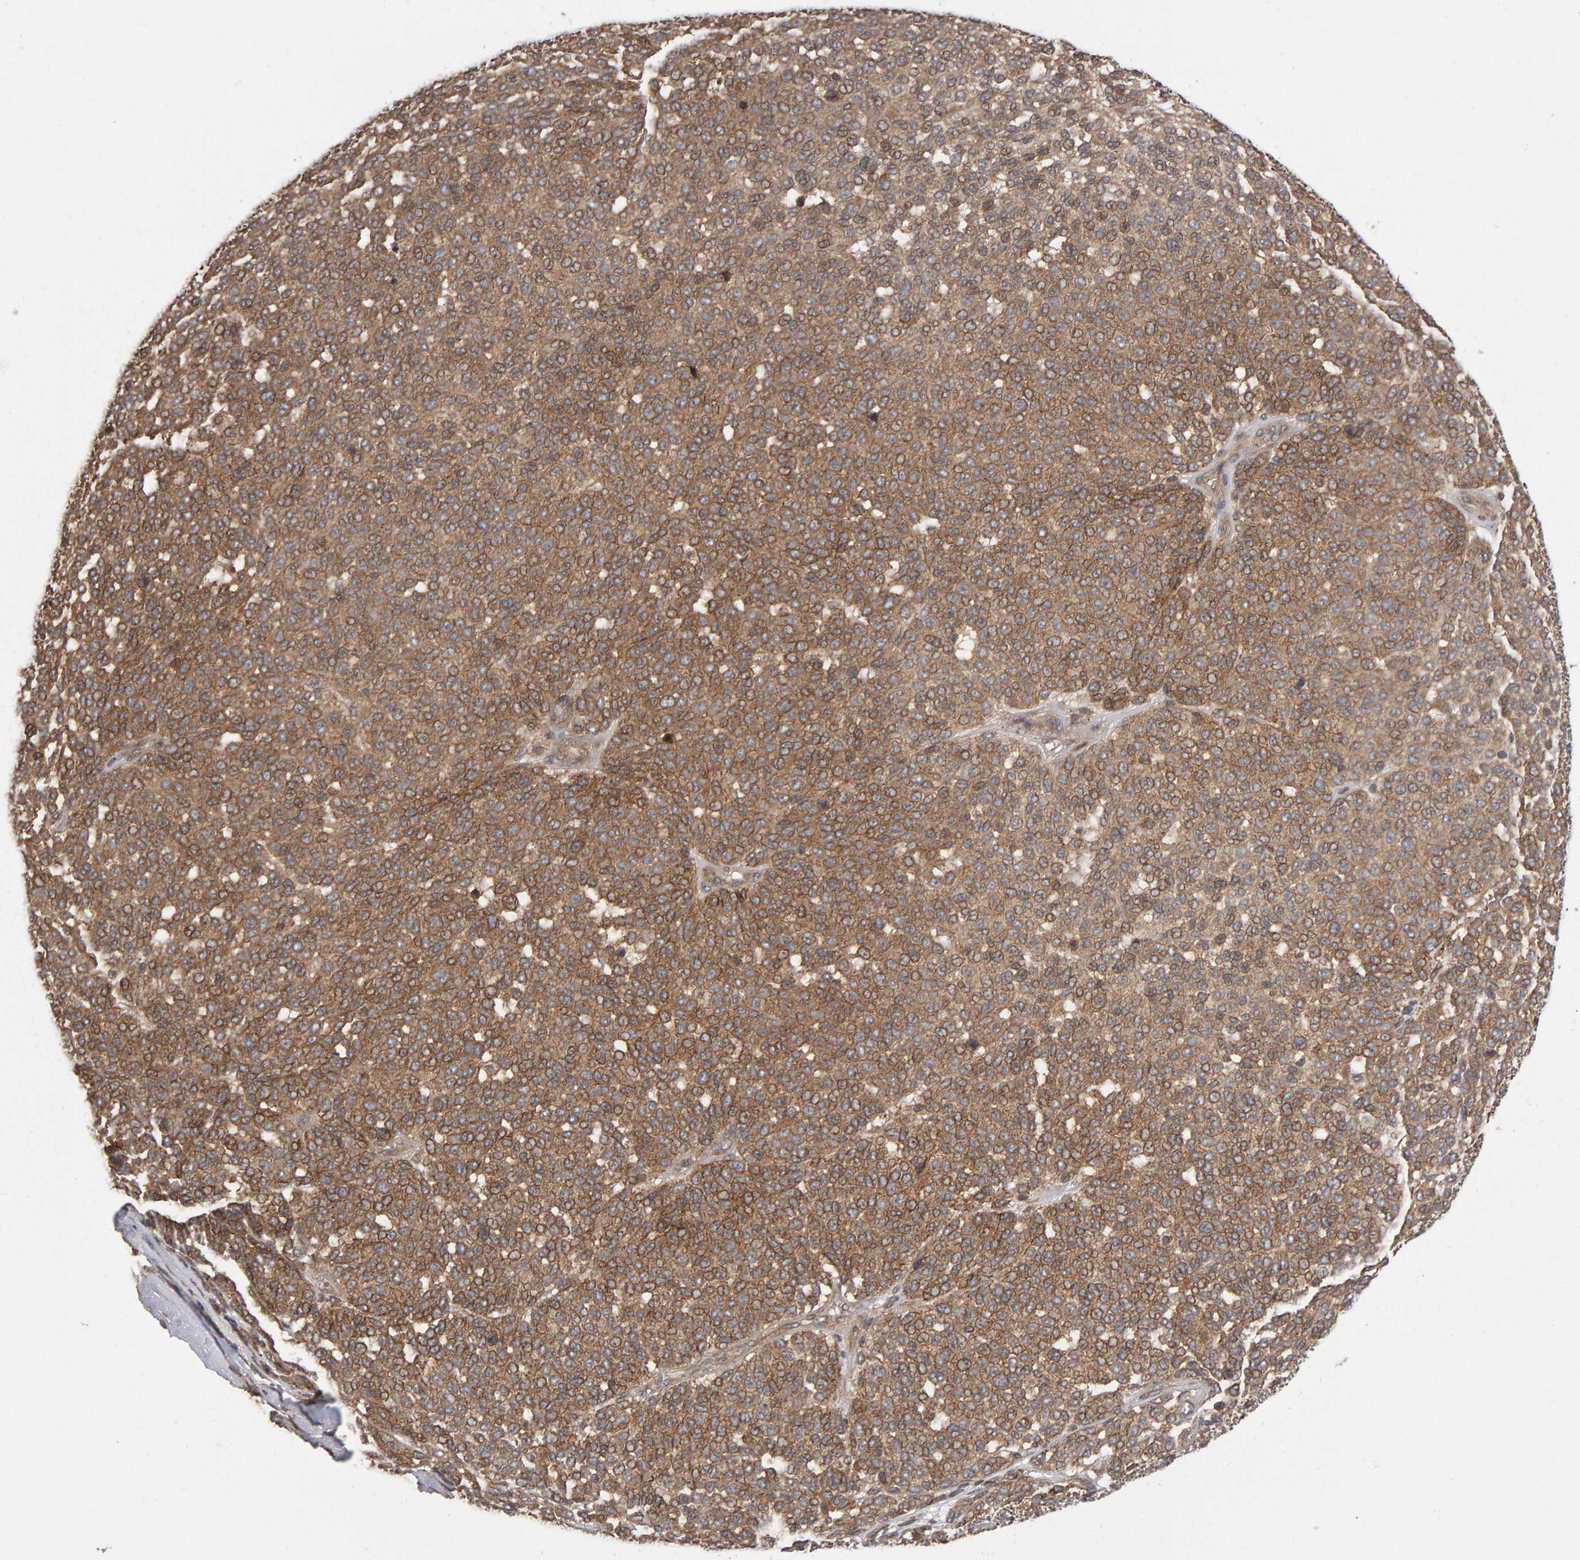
{"staining": {"intensity": "moderate", "quantity": ">75%", "location": "cytoplasmic/membranous"}, "tissue": "melanoma", "cell_type": "Tumor cells", "image_type": "cancer", "snomed": [{"axis": "morphology", "description": "Malignant melanoma, NOS"}, {"axis": "topography", "description": "Skin"}], "caption": "Malignant melanoma stained for a protein (brown) exhibits moderate cytoplasmic/membranous positive expression in approximately >75% of tumor cells.", "gene": "SCRIB", "patient": {"sex": "male", "age": 59}}